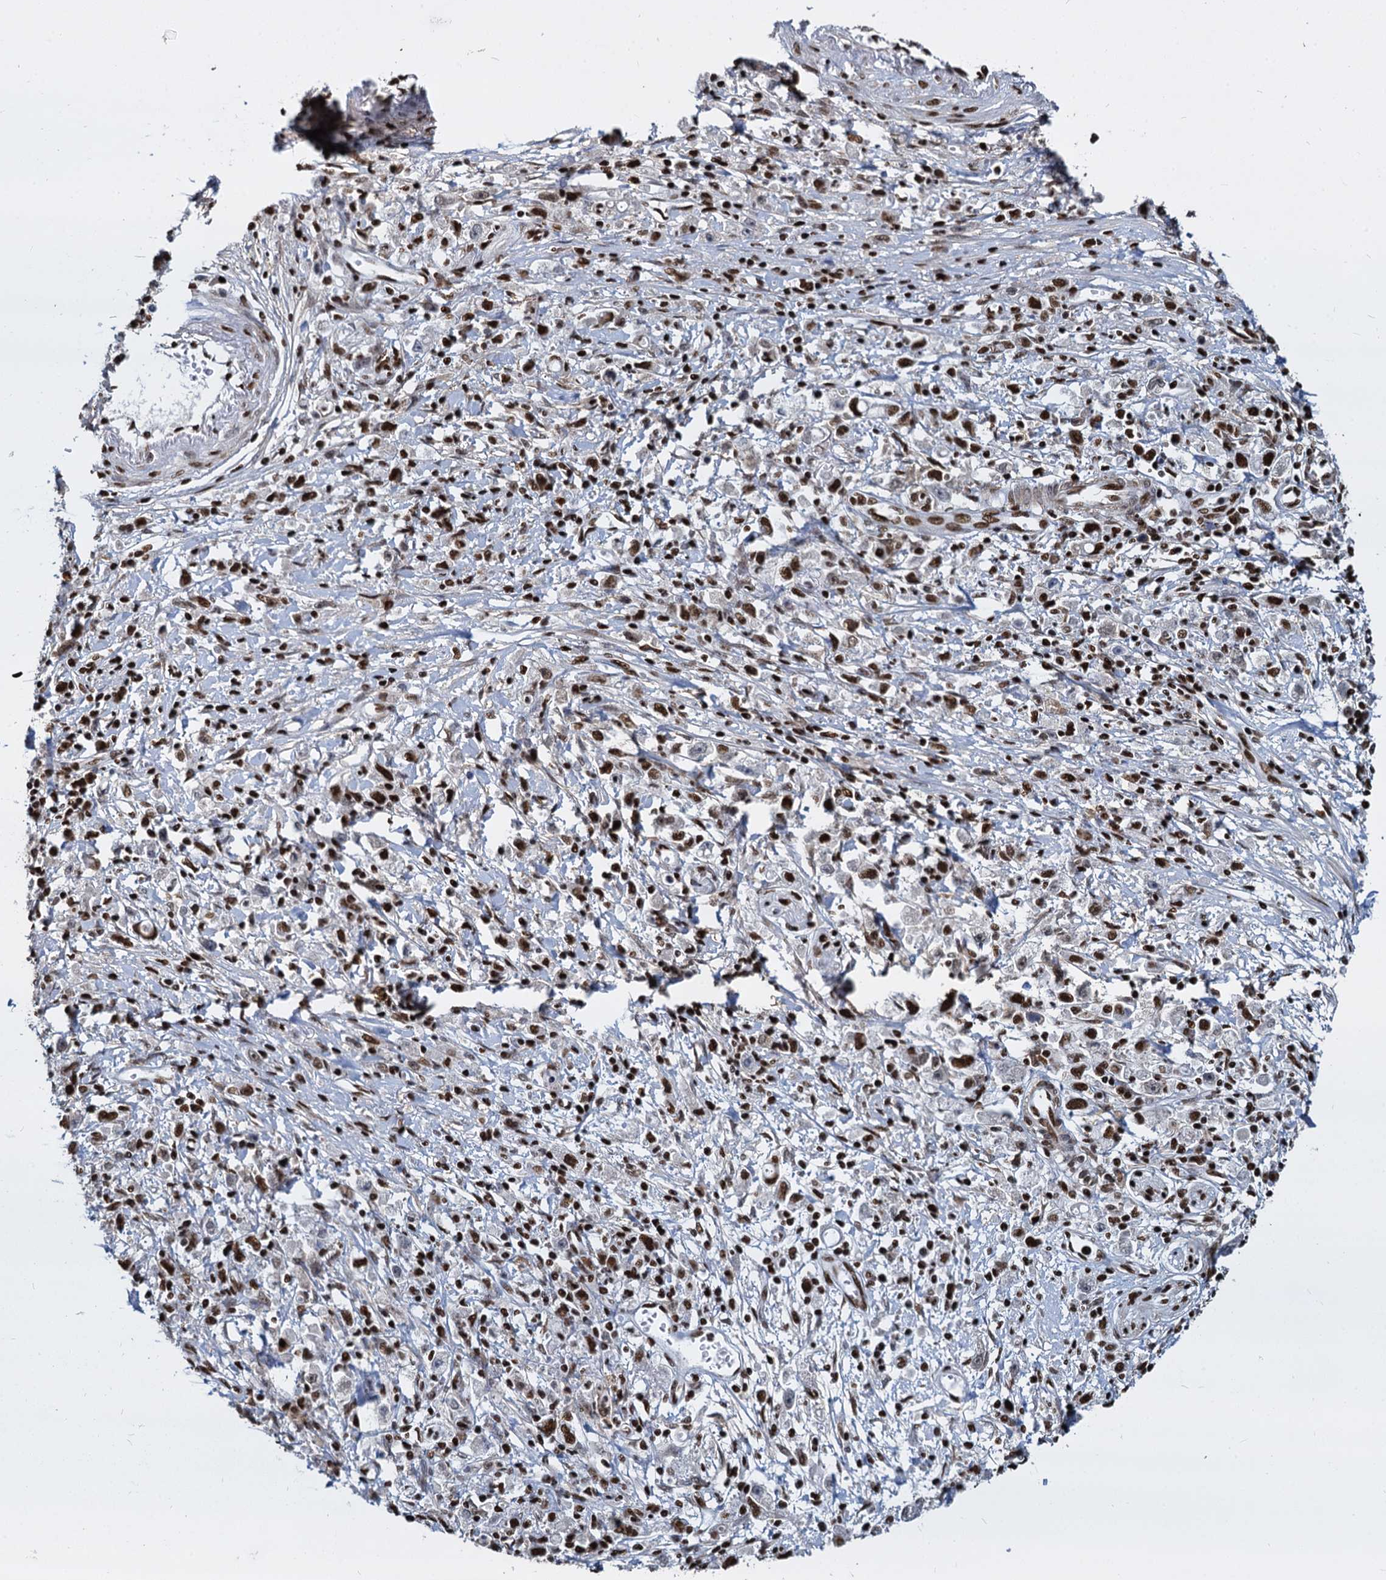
{"staining": {"intensity": "strong", "quantity": ">75%", "location": "nuclear"}, "tissue": "stomach cancer", "cell_type": "Tumor cells", "image_type": "cancer", "snomed": [{"axis": "morphology", "description": "Adenocarcinoma, NOS"}, {"axis": "topography", "description": "Stomach"}], "caption": "Approximately >75% of tumor cells in human stomach cancer (adenocarcinoma) show strong nuclear protein staining as visualized by brown immunohistochemical staining.", "gene": "DCPS", "patient": {"sex": "female", "age": 59}}